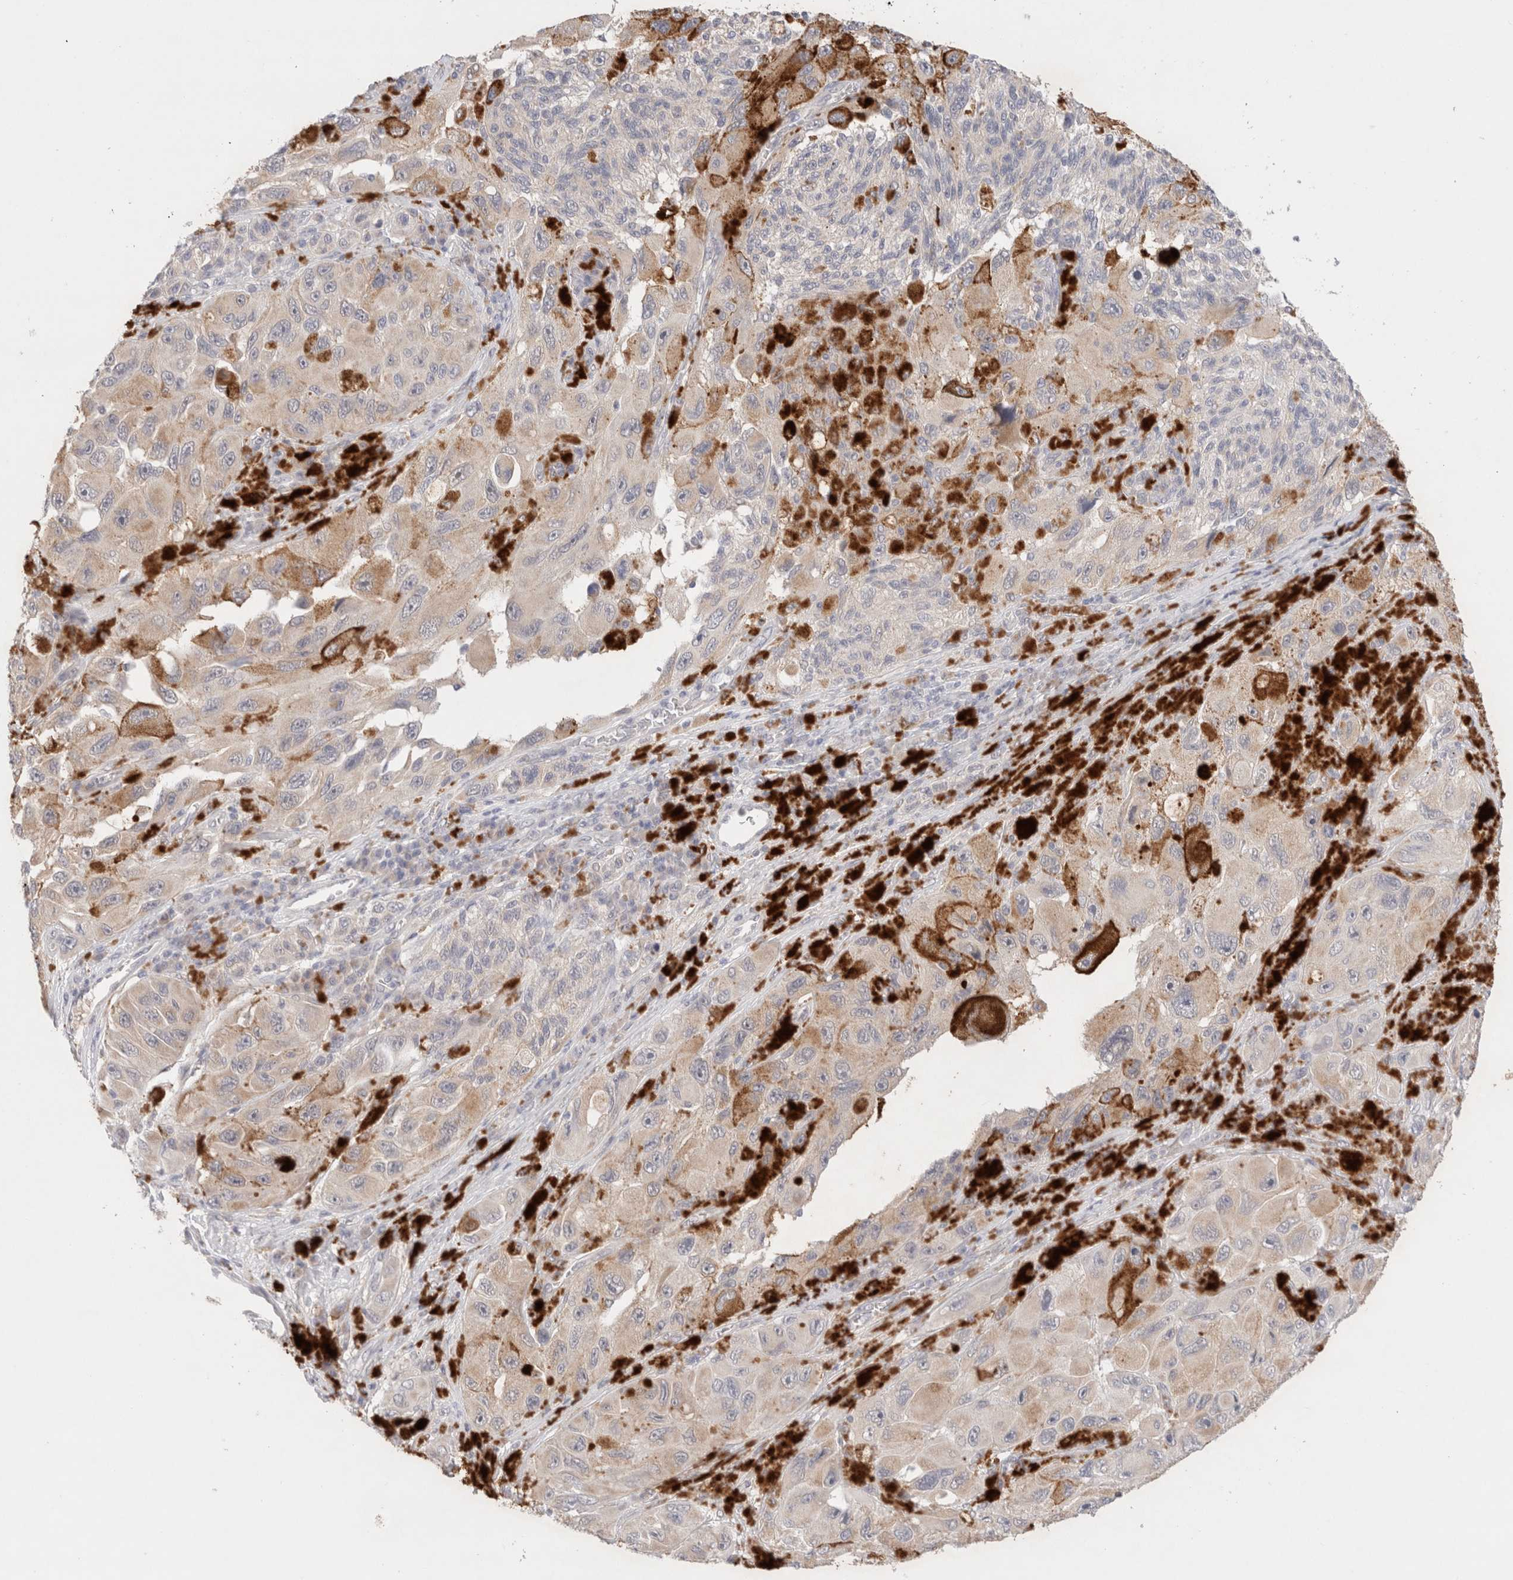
{"staining": {"intensity": "weak", "quantity": "<25%", "location": "cytoplasmic/membranous"}, "tissue": "melanoma", "cell_type": "Tumor cells", "image_type": "cancer", "snomed": [{"axis": "morphology", "description": "Malignant melanoma, NOS"}, {"axis": "topography", "description": "Skin"}], "caption": "Tumor cells show no significant positivity in melanoma. Brightfield microscopy of IHC stained with DAB (3,3'-diaminobenzidine) (brown) and hematoxylin (blue), captured at high magnification.", "gene": "SPATA20", "patient": {"sex": "female", "age": 73}}